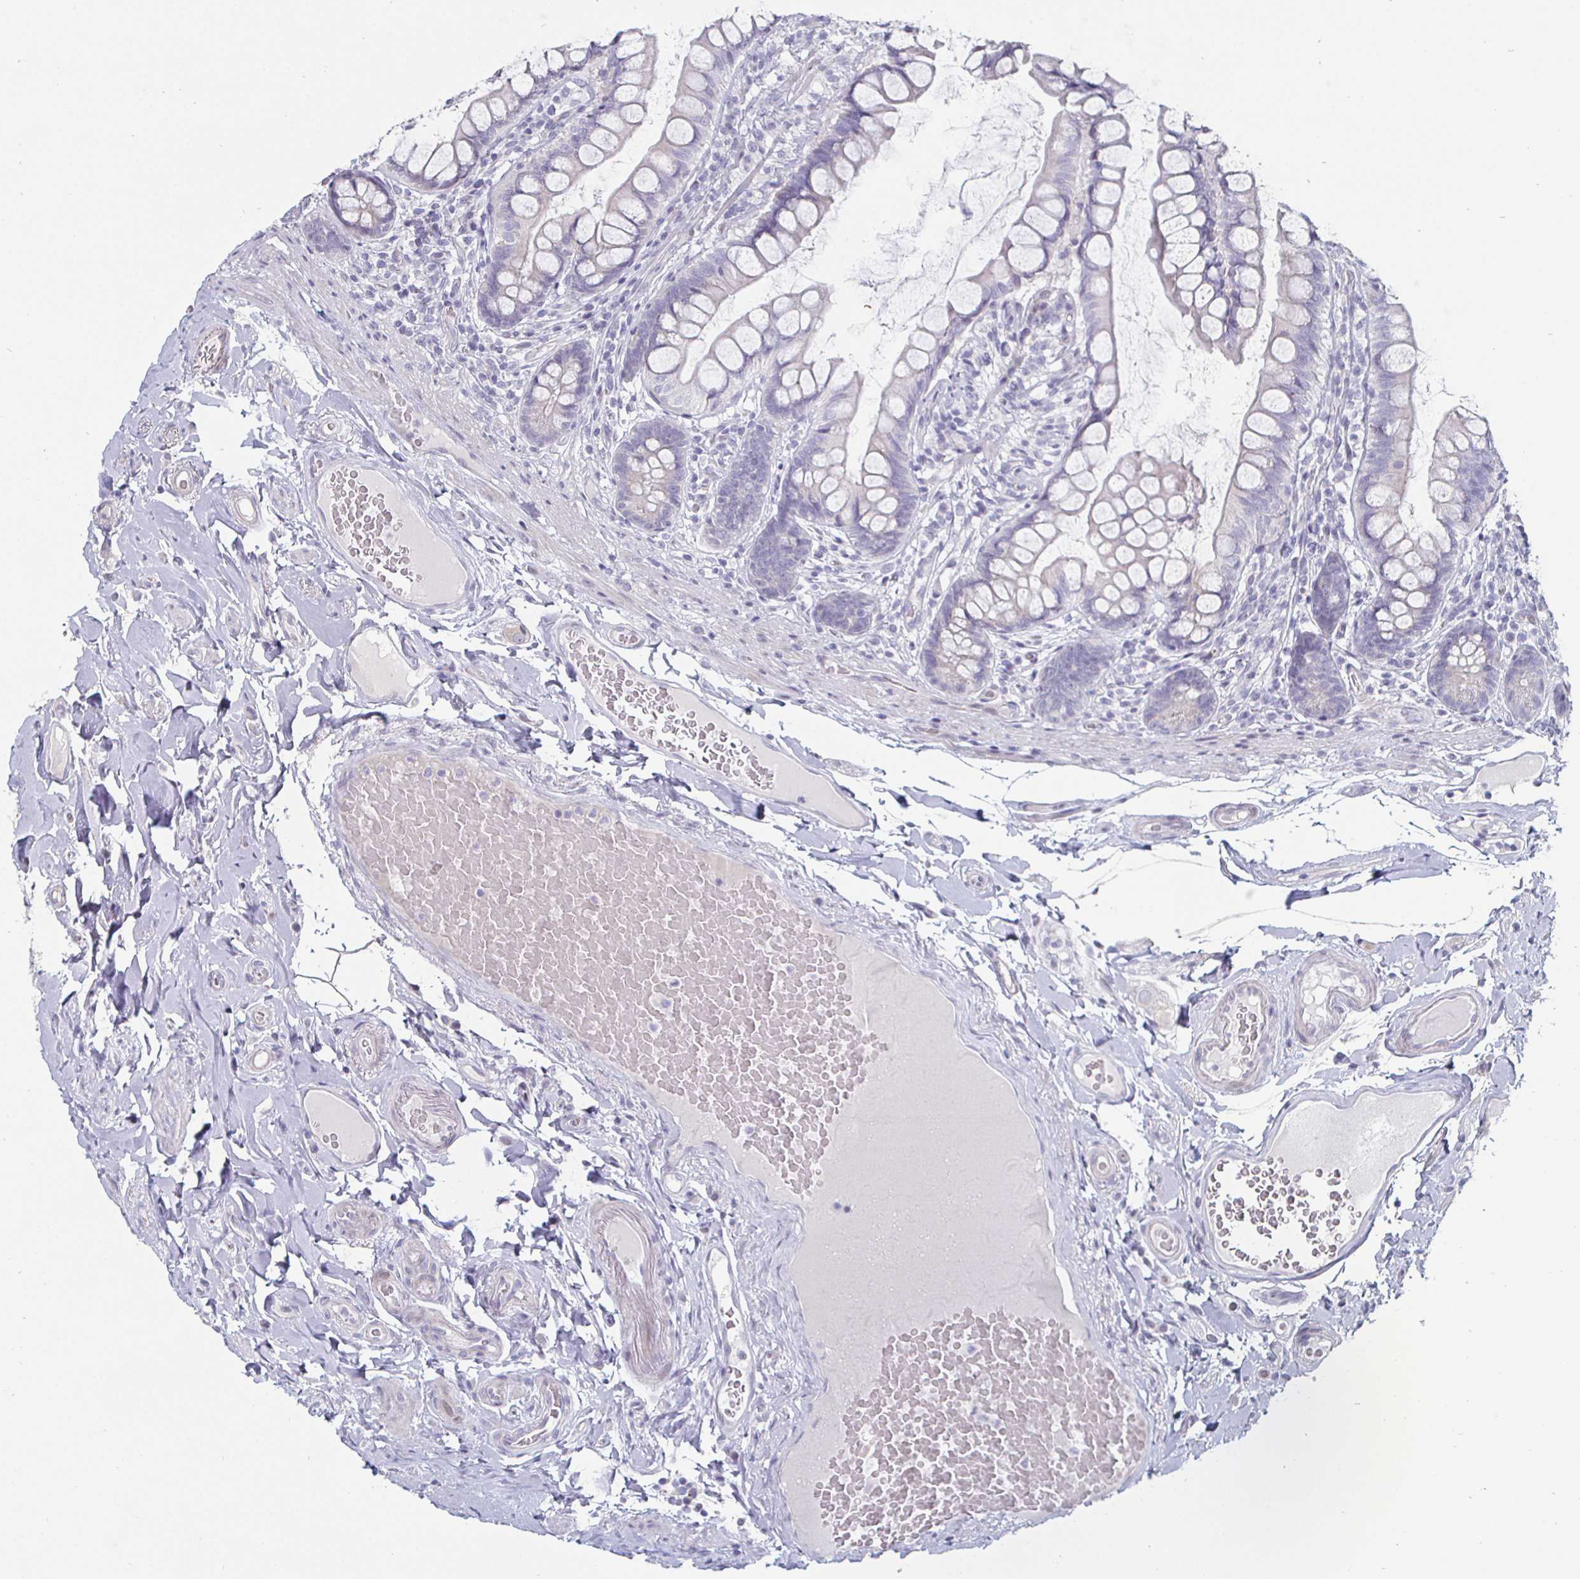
{"staining": {"intensity": "negative", "quantity": "none", "location": "none"}, "tissue": "small intestine", "cell_type": "Glandular cells", "image_type": "normal", "snomed": [{"axis": "morphology", "description": "Normal tissue, NOS"}, {"axis": "topography", "description": "Small intestine"}], "caption": "Glandular cells show no significant positivity in unremarkable small intestine. Brightfield microscopy of IHC stained with DAB (3,3'-diaminobenzidine) (brown) and hematoxylin (blue), captured at high magnification.", "gene": "DMRTB1", "patient": {"sex": "male", "age": 70}}